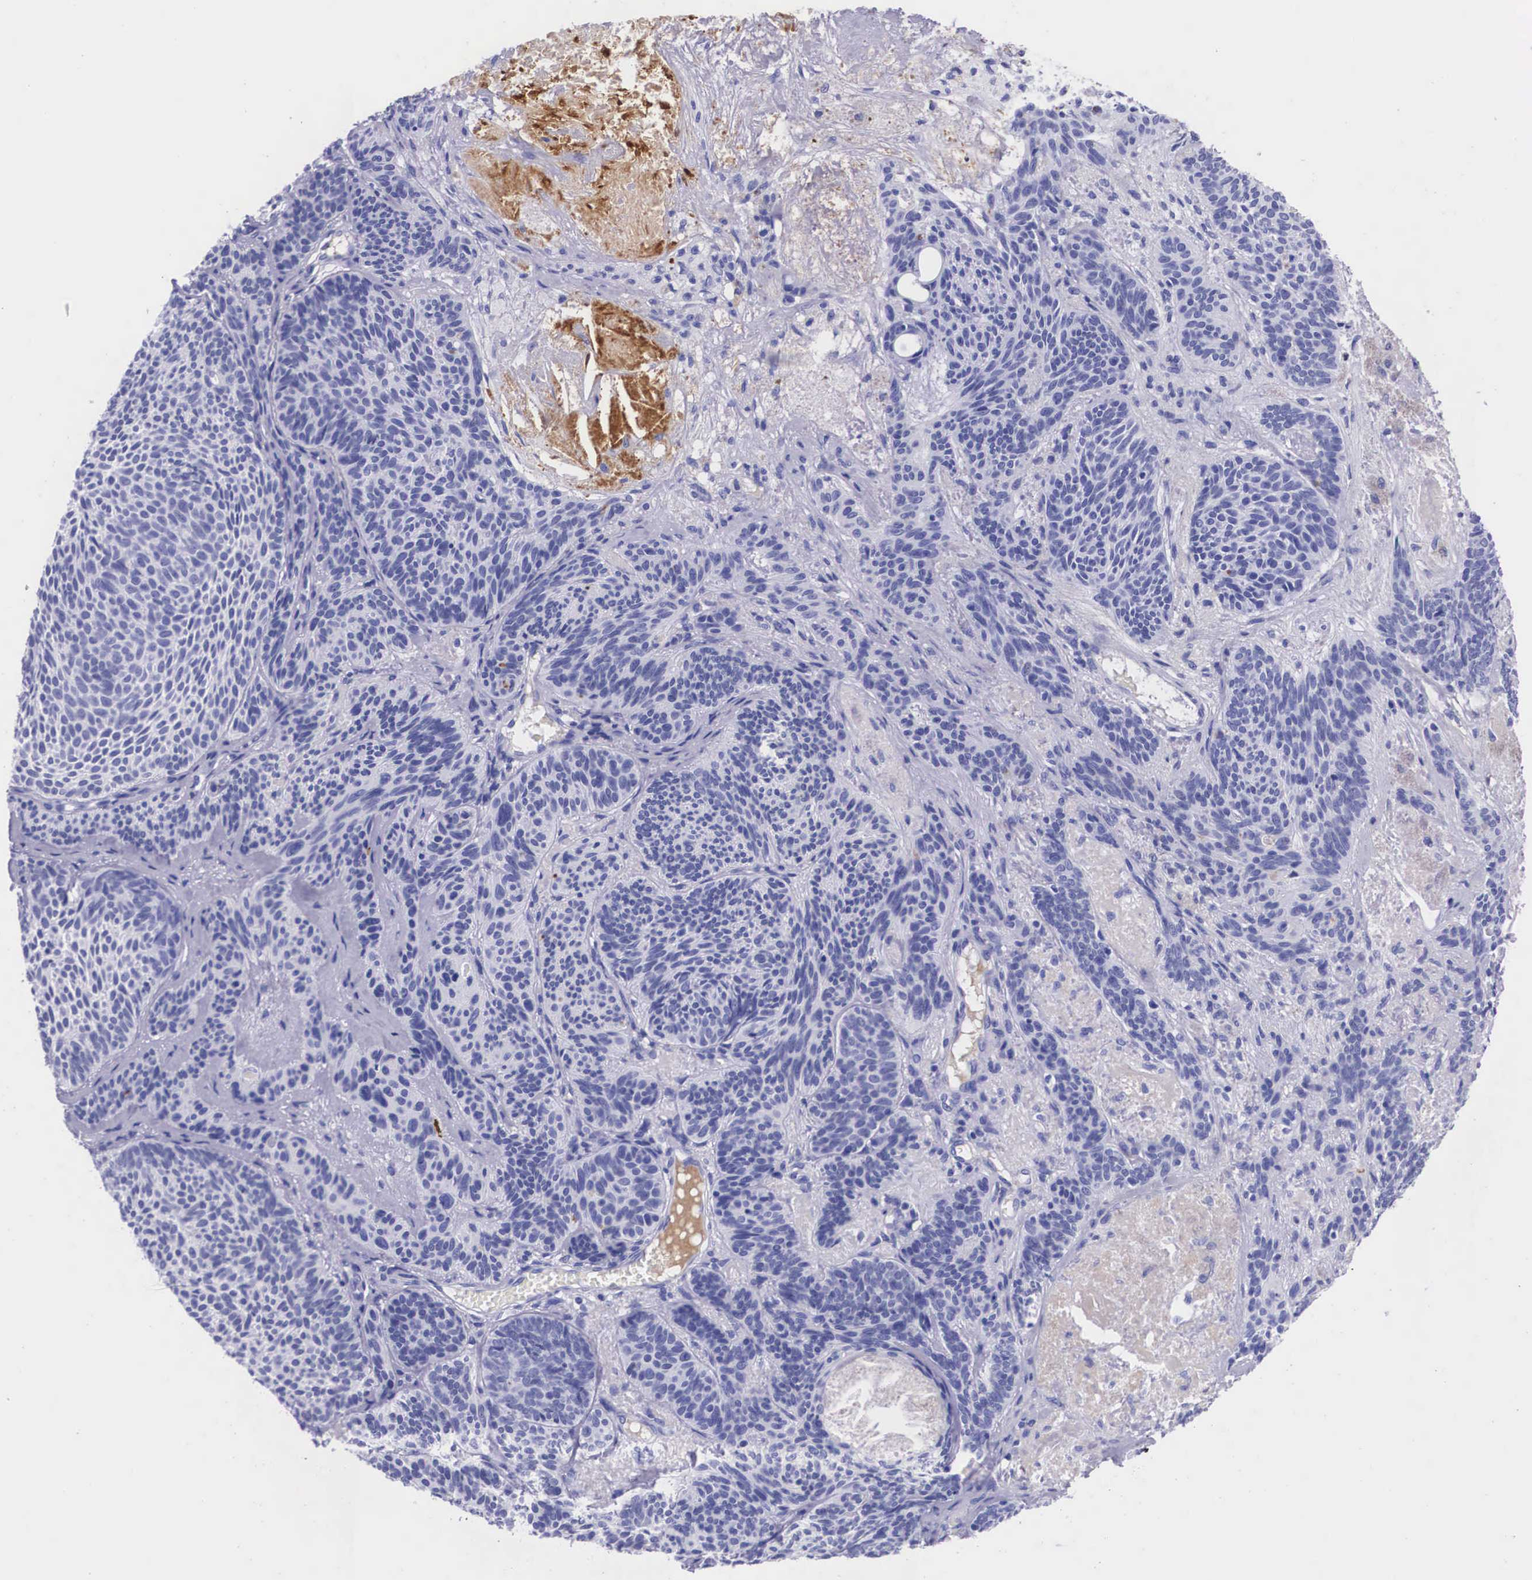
{"staining": {"intensity": "negative", "quantity": "none", "location": "none"}, "tissue": "skin cancer", "cell_type": "Tumor cells", "image_type": "cancer", "snomed": [{"axis": "morphology", "description": "Basal cell carcinoma"}, {"axis": "topography", "description": "Skin"}], "caption": "Immunohistochemistry of basal cell carcinoma (skin) displays no staining in tumor cells.", "gene": "PLG", "patient": {"sex": "male", "age": 84}}